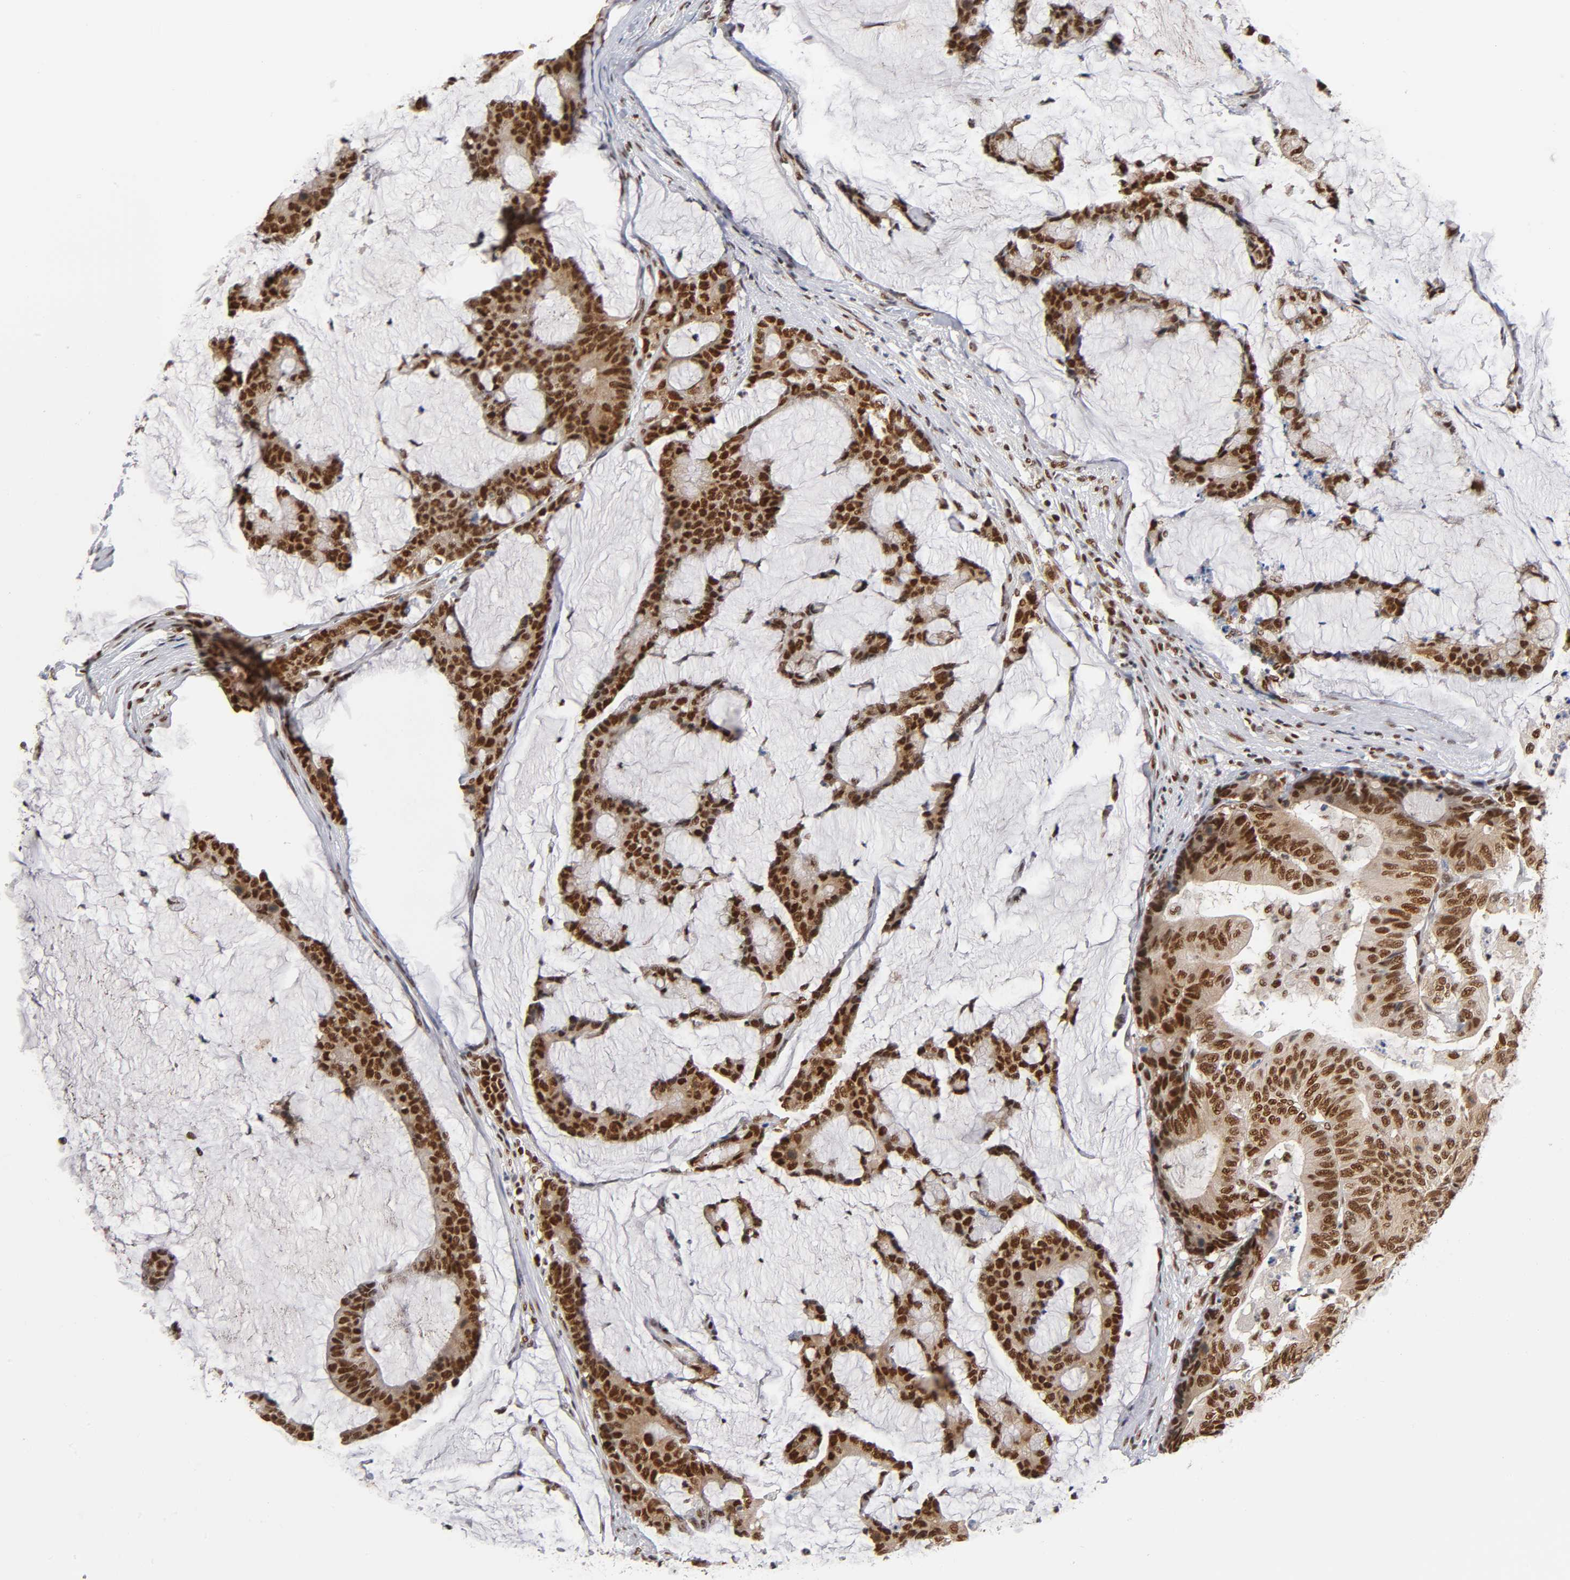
{"staining": {"intensity": "strong", "quantity": ">75%", "location": "nuclear"}, "tissue": "colorectal cancer", "cell_type": "Tumor cells", "image_type": "cancer", "snomed": [{"axis": "morphology", "description": "Adenocarcinoma, NOS"}, {"axis": "topography", "description": "Colon"}], "caption": "Immunohistochemistry (DAB (3,3'-diaminobenzidine)) staining of colorectal adenocarcinoma exhibits strong nuclear protein expression in about >75% of tumor cells. (IHC, brightfield microscopy, high magnification).", "gene": "ILKAP", "patient": {"sex": "female", "age": 84}}